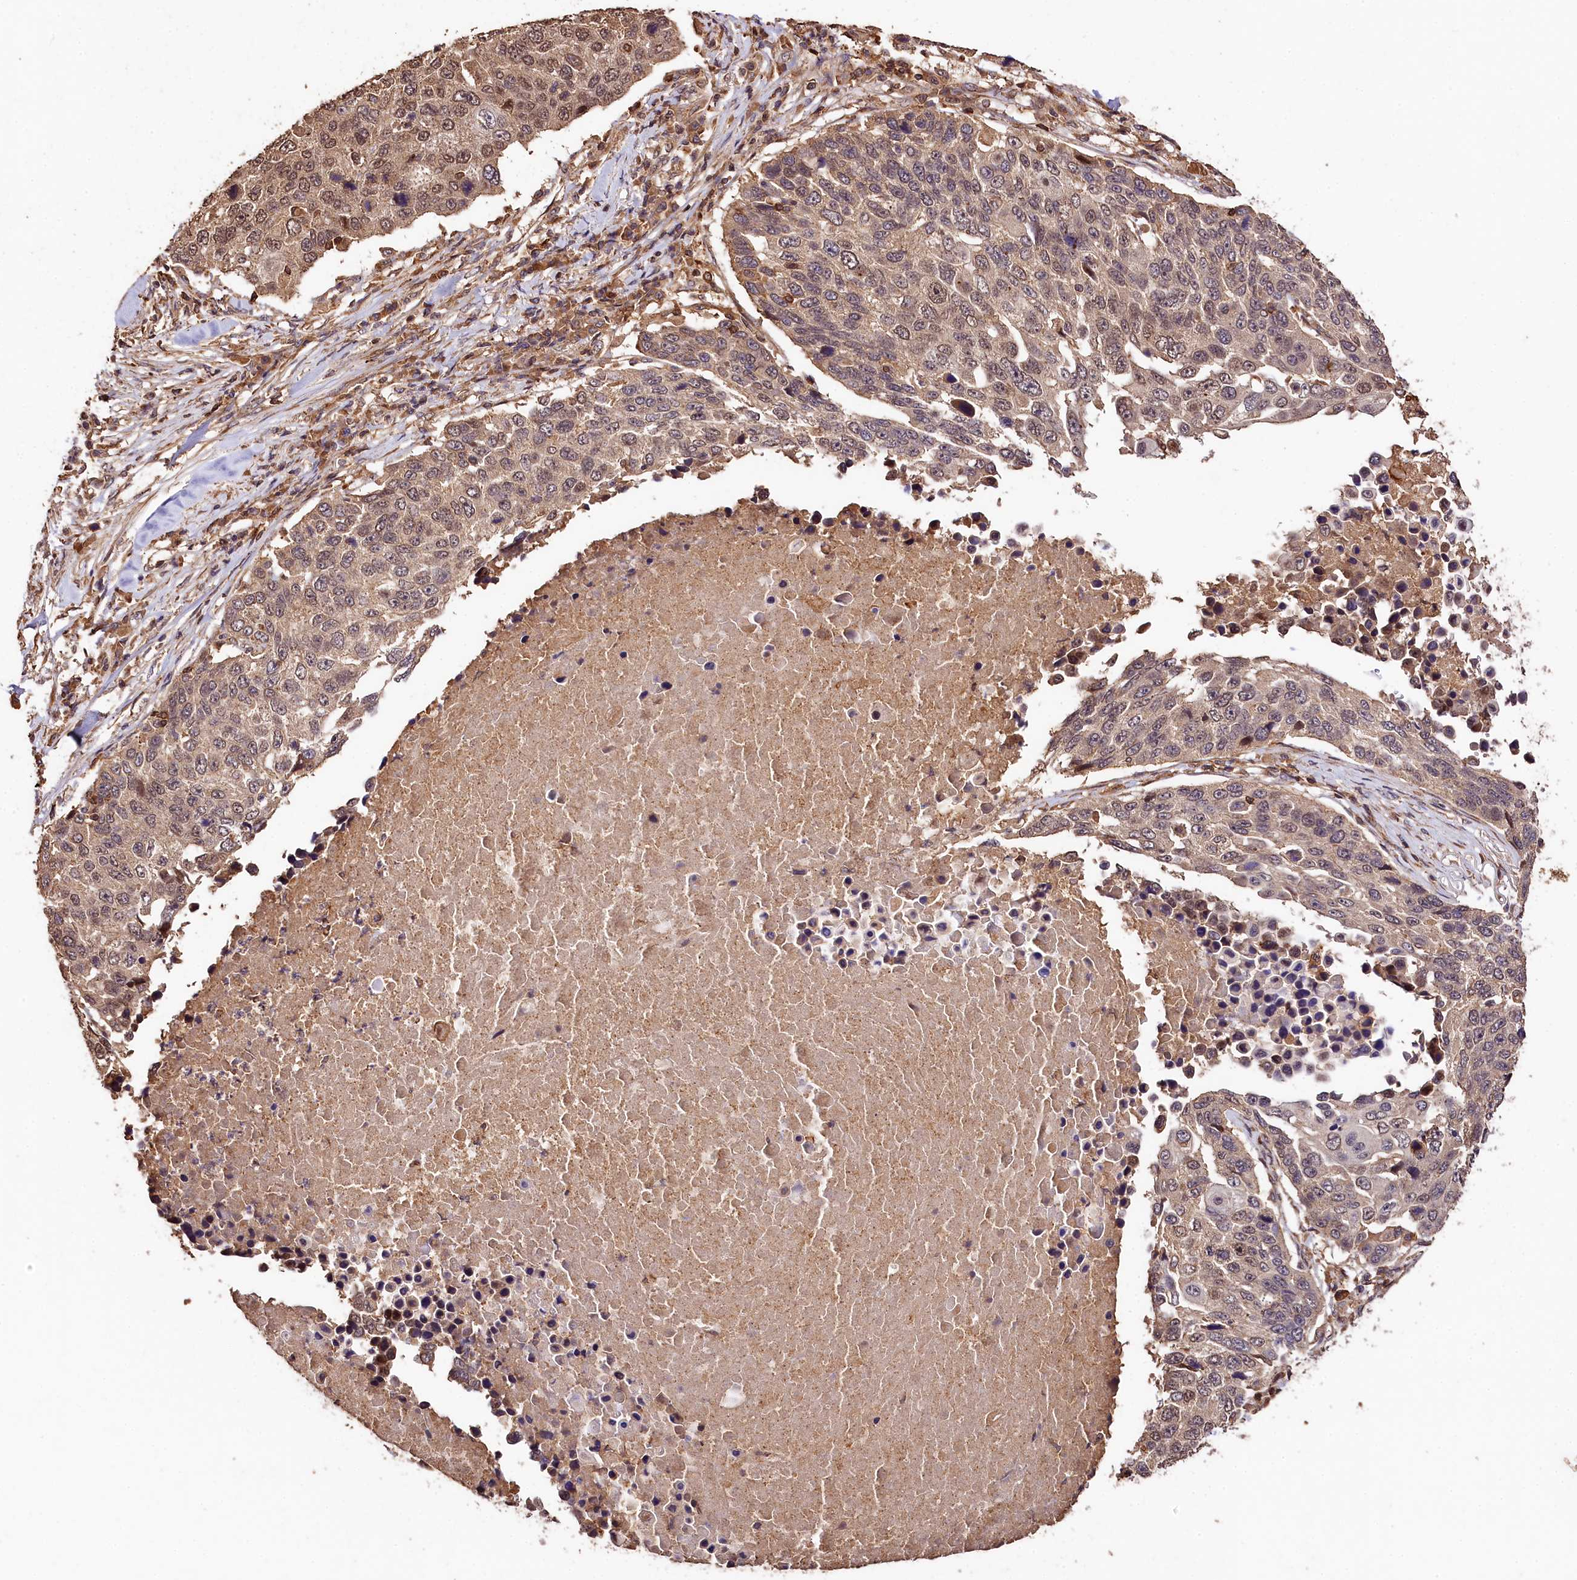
{"staining": {"intensity": "weak", "quantity": "25%-75%", "location": "cytoplasmic/membranous,nuclear"}, "tissue": "lung cancer", "cell_type": "Tumor cells", "image_type": "cancer", "snomed": [{"axis": "morphology", "description": "Squamous cell carcinoma, NOS"}, {"axis": "topography", "description": "Lung"}], "caption": "Human lung cancer stained with a protein marker exhibits weak staining in tumor cells.", "gene": "KPTN", "patient": {"sex": "male", "age": 66}}